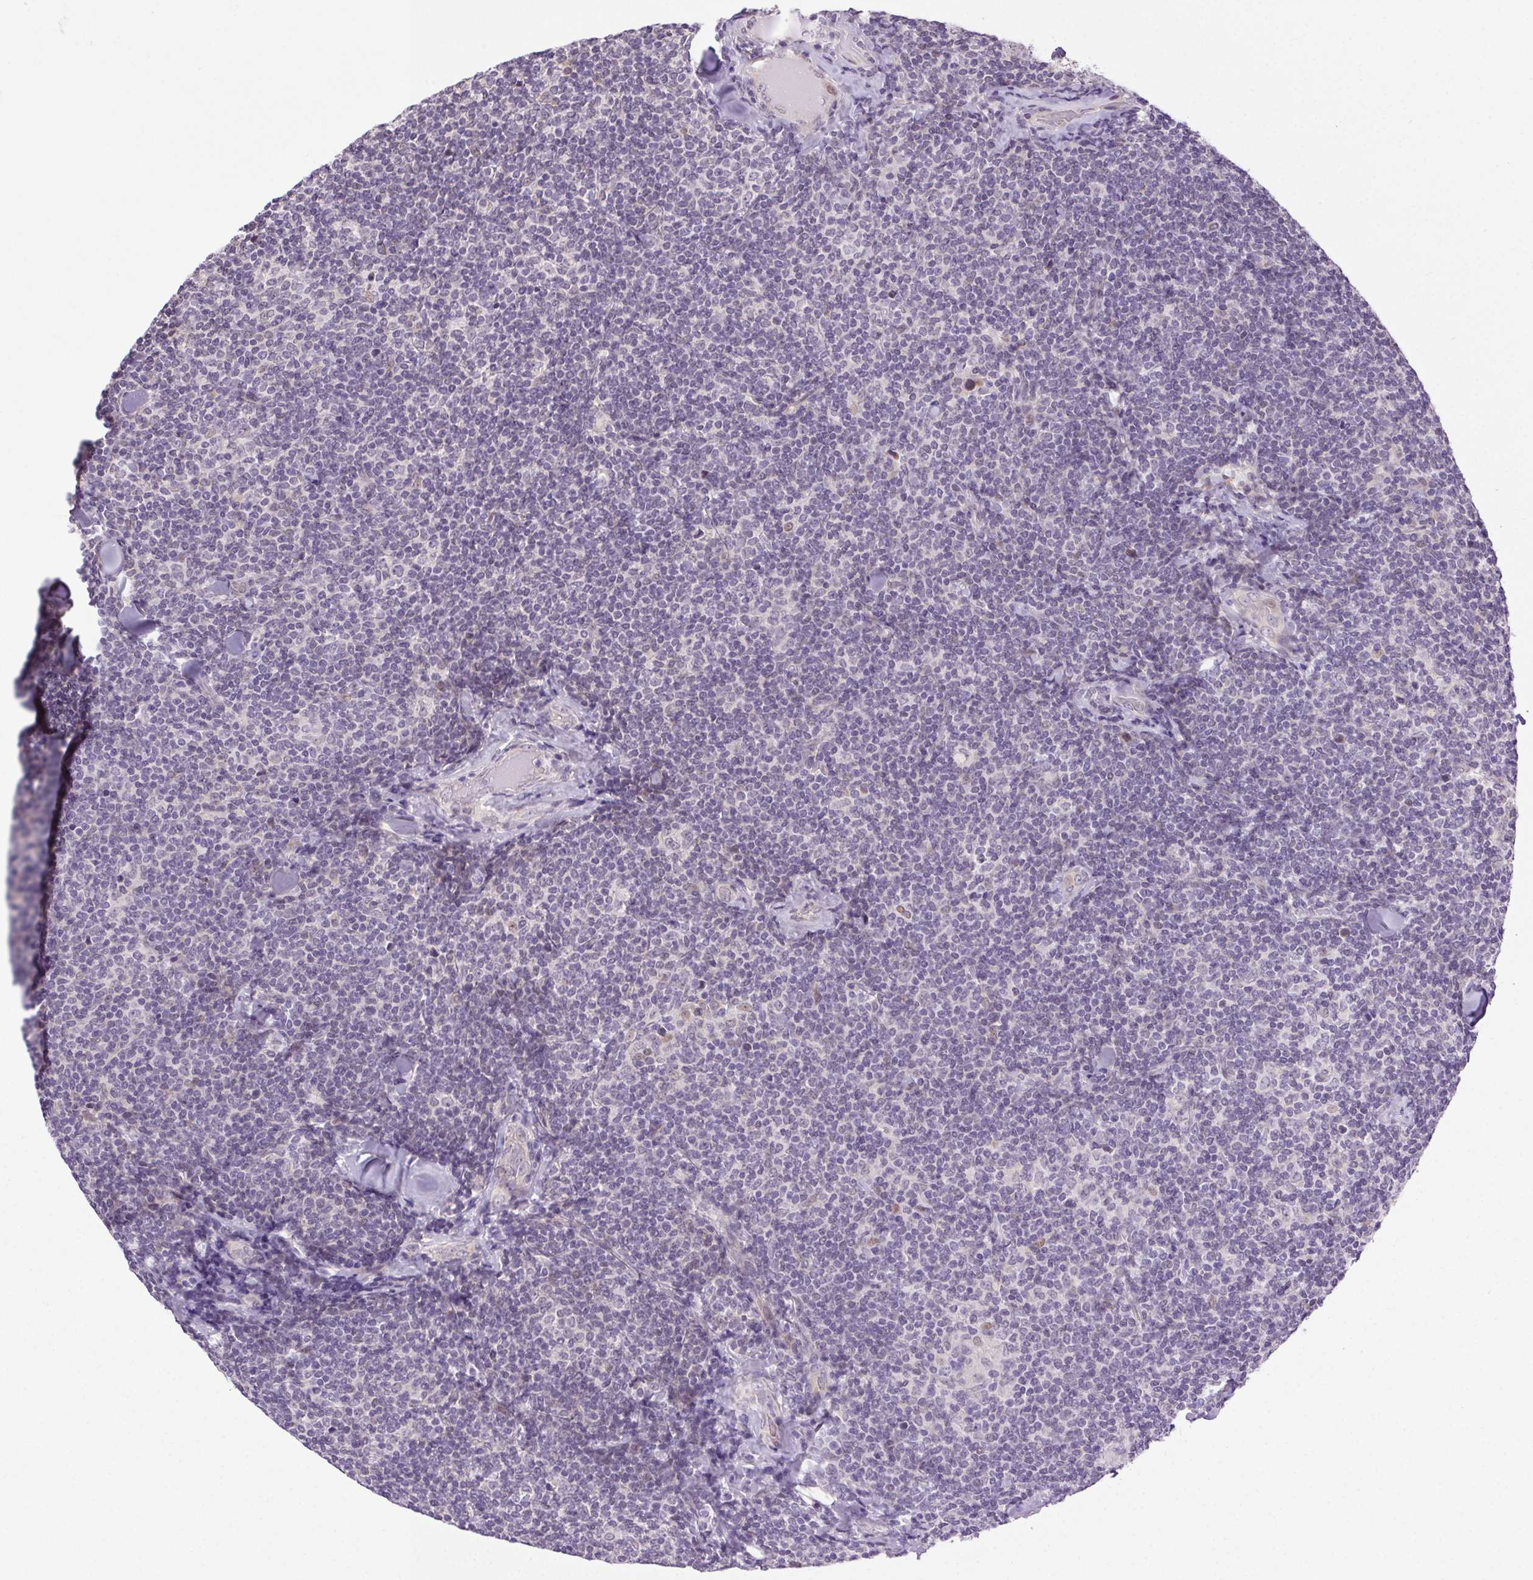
{"staining": {"intensity": "negative", "quantity": "none", "location": "none"}, "tissue": "lymphoma", "cell_type": "Tumor cells", "image_type": "cancer", "snomed": [{"axis": "morphology", "description": "Malignant lymphoma, non-Hodgkin's type, Low grade"}, {"axis": "topography", "description": "Lymph node"}], "caption": "The photomicrograph shows no significant expression in tumor cells of low-grade malignant lymphoma, non-Hodgkin's type.", "gene": "SYT11", "patient": {"sex": "female", "age": 56}}